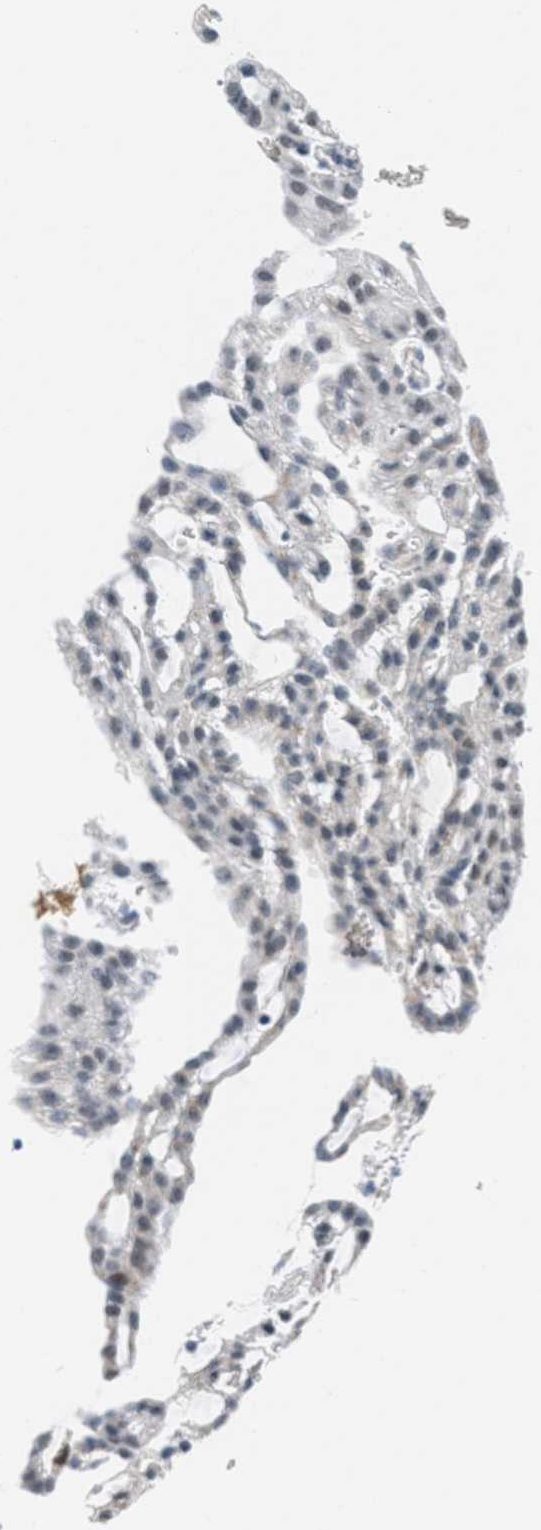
{"staining": {"intensity": "moderate", "quantity": "25%-75%", "location": "nuclear"}, "tissue": "renal cancer", "cell_type": "Tumor cells", "image_type": "cancer", "snomed": [{"axis": "morphology", "description": "Adenocarcinoma, NOS"}, {"axis": "topography", "description": "Kidney"}], "caption": "Renal cancer stained with a brown dye exhibits moderate nuclear positive positivity in approximately 25%-75% of tumor cells.", "gene": "HS3ST2", "patient": {"sex": "male", "age": 63}}